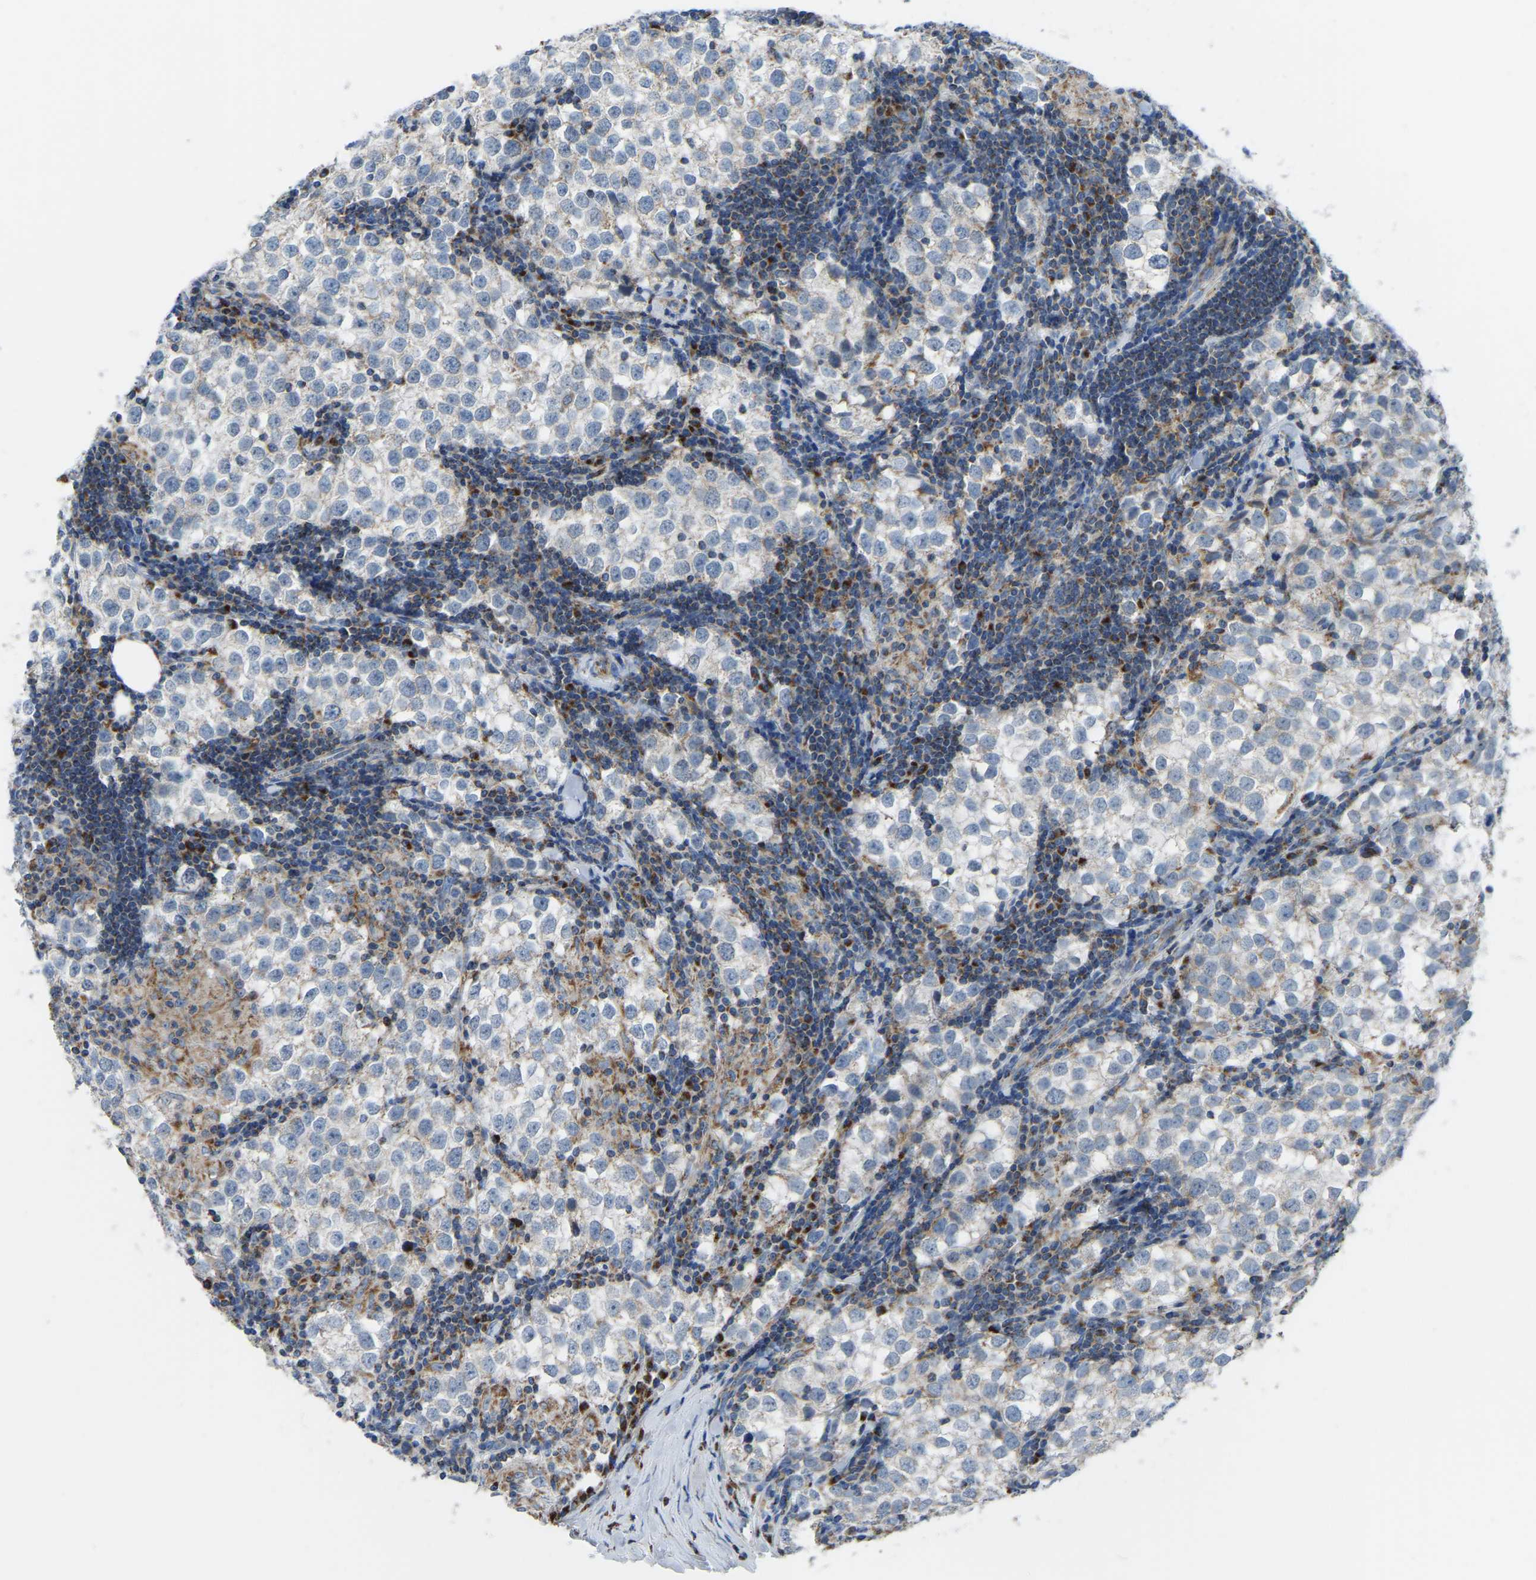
{"staining": {"intensity": "negative", "quantity": "none", "location": "none"}, "tissue": "testis cancer", "cell_type": "Tumor cells", "image_type": "cancer", "snomed": [{"axis": "morphology", "description": "Seminoma, NOS"}, {"axis": "morphology", "description": "Carcinoma, Embryonal, NOS"}, {"axis": "topography", "description": "Testis"}], "caption": "Tumor cells are negative for brown protein staining in testis embryonal carcinoma. Nuclei are stained in blue.", "gene": "ETFB", "patient": {"sex": "male", "age": 36}}